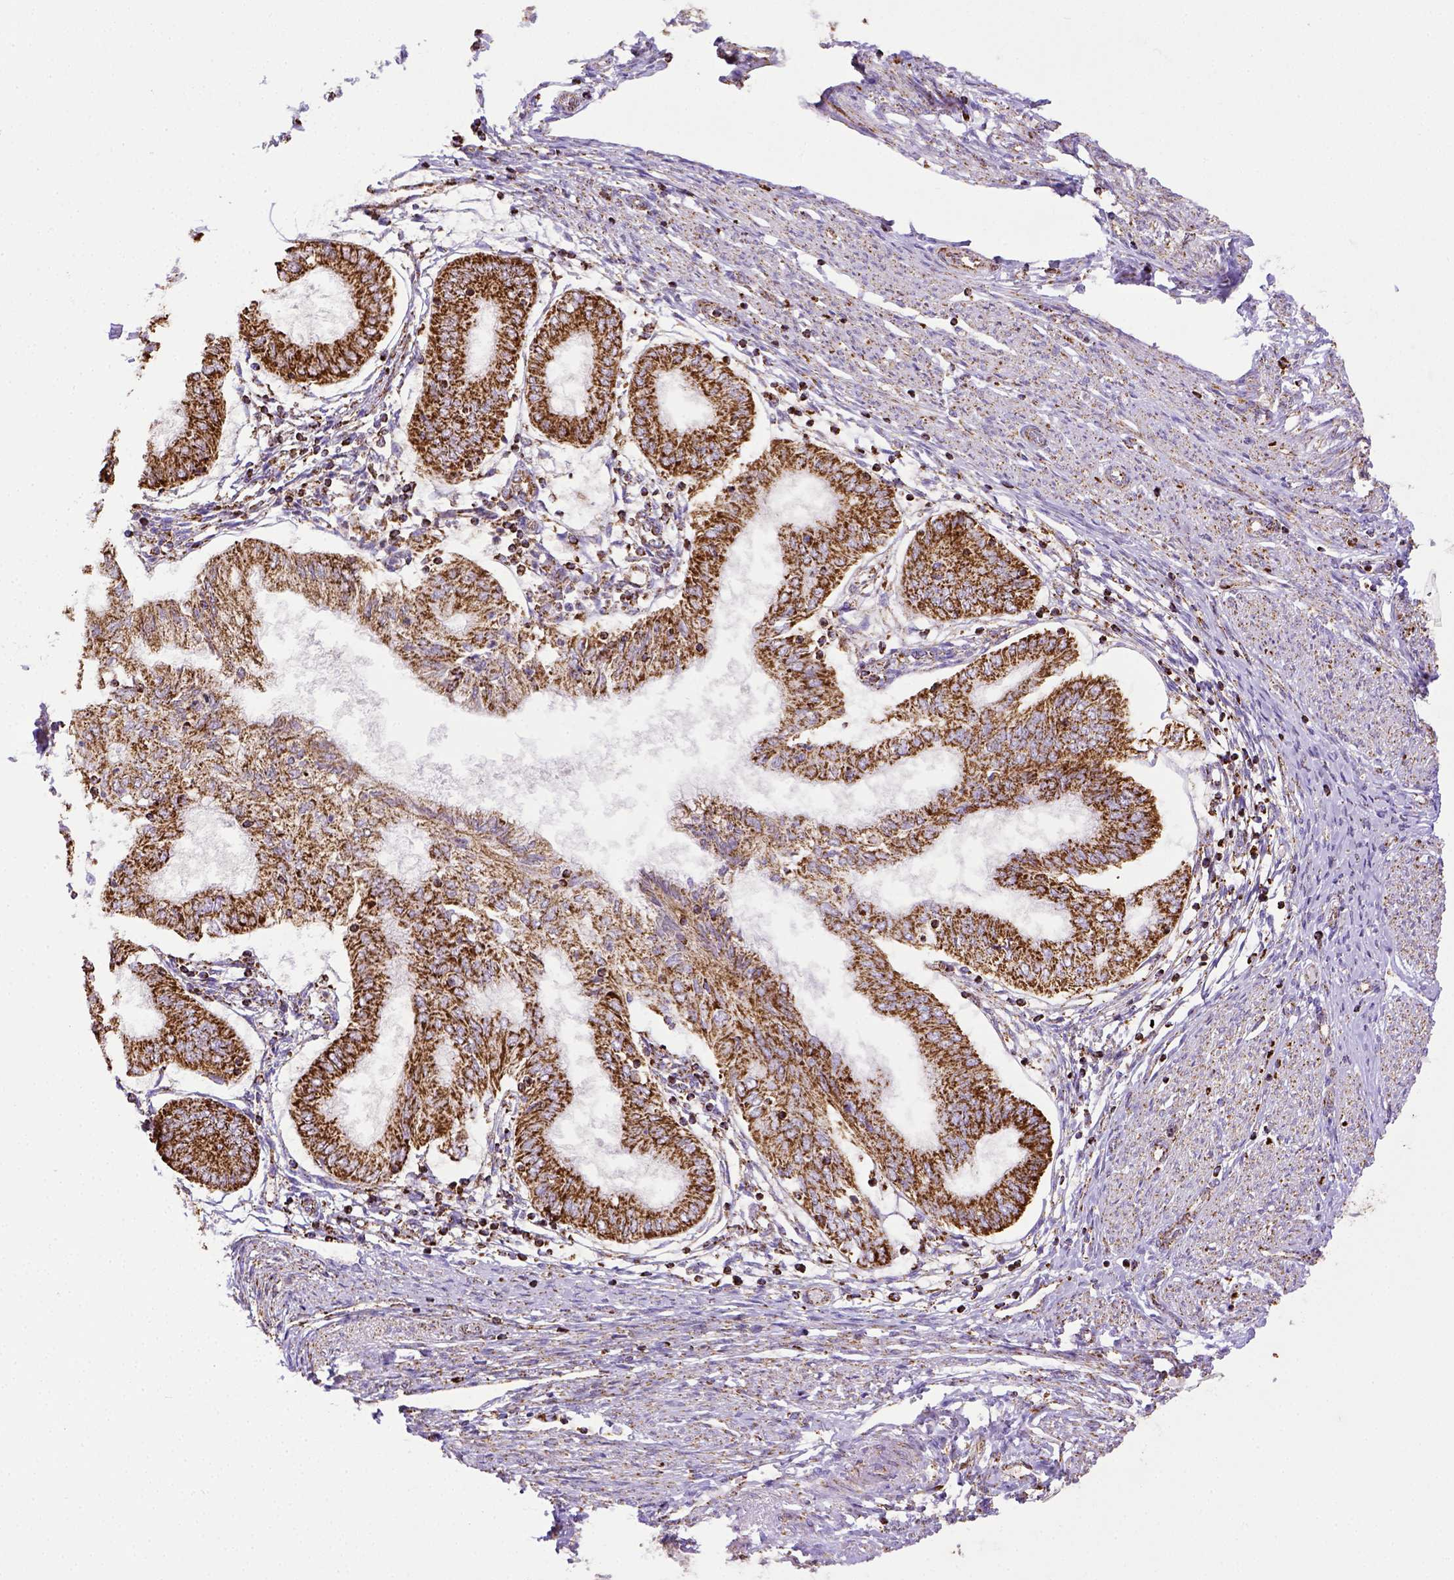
{"staining": {"intensity": "strong", "quantity": ">75%", "location": "cytoplasmic/membranous"}, "tissue": "endometrial cancer", "cell_type": "Tumor cells", "image_type": "cancer", "snomed": [{"axis": "morphology", "description": "Adenocarcinoma, NOS"}, {"axis": "topography", "description": "Endometrium"}], "caption": "Endometrial cancer stained with a protein marker demonstrates strong staining in tumor cells.", "gene": "MT-CO1", "patient": {"sex": "female", "age": 68}}